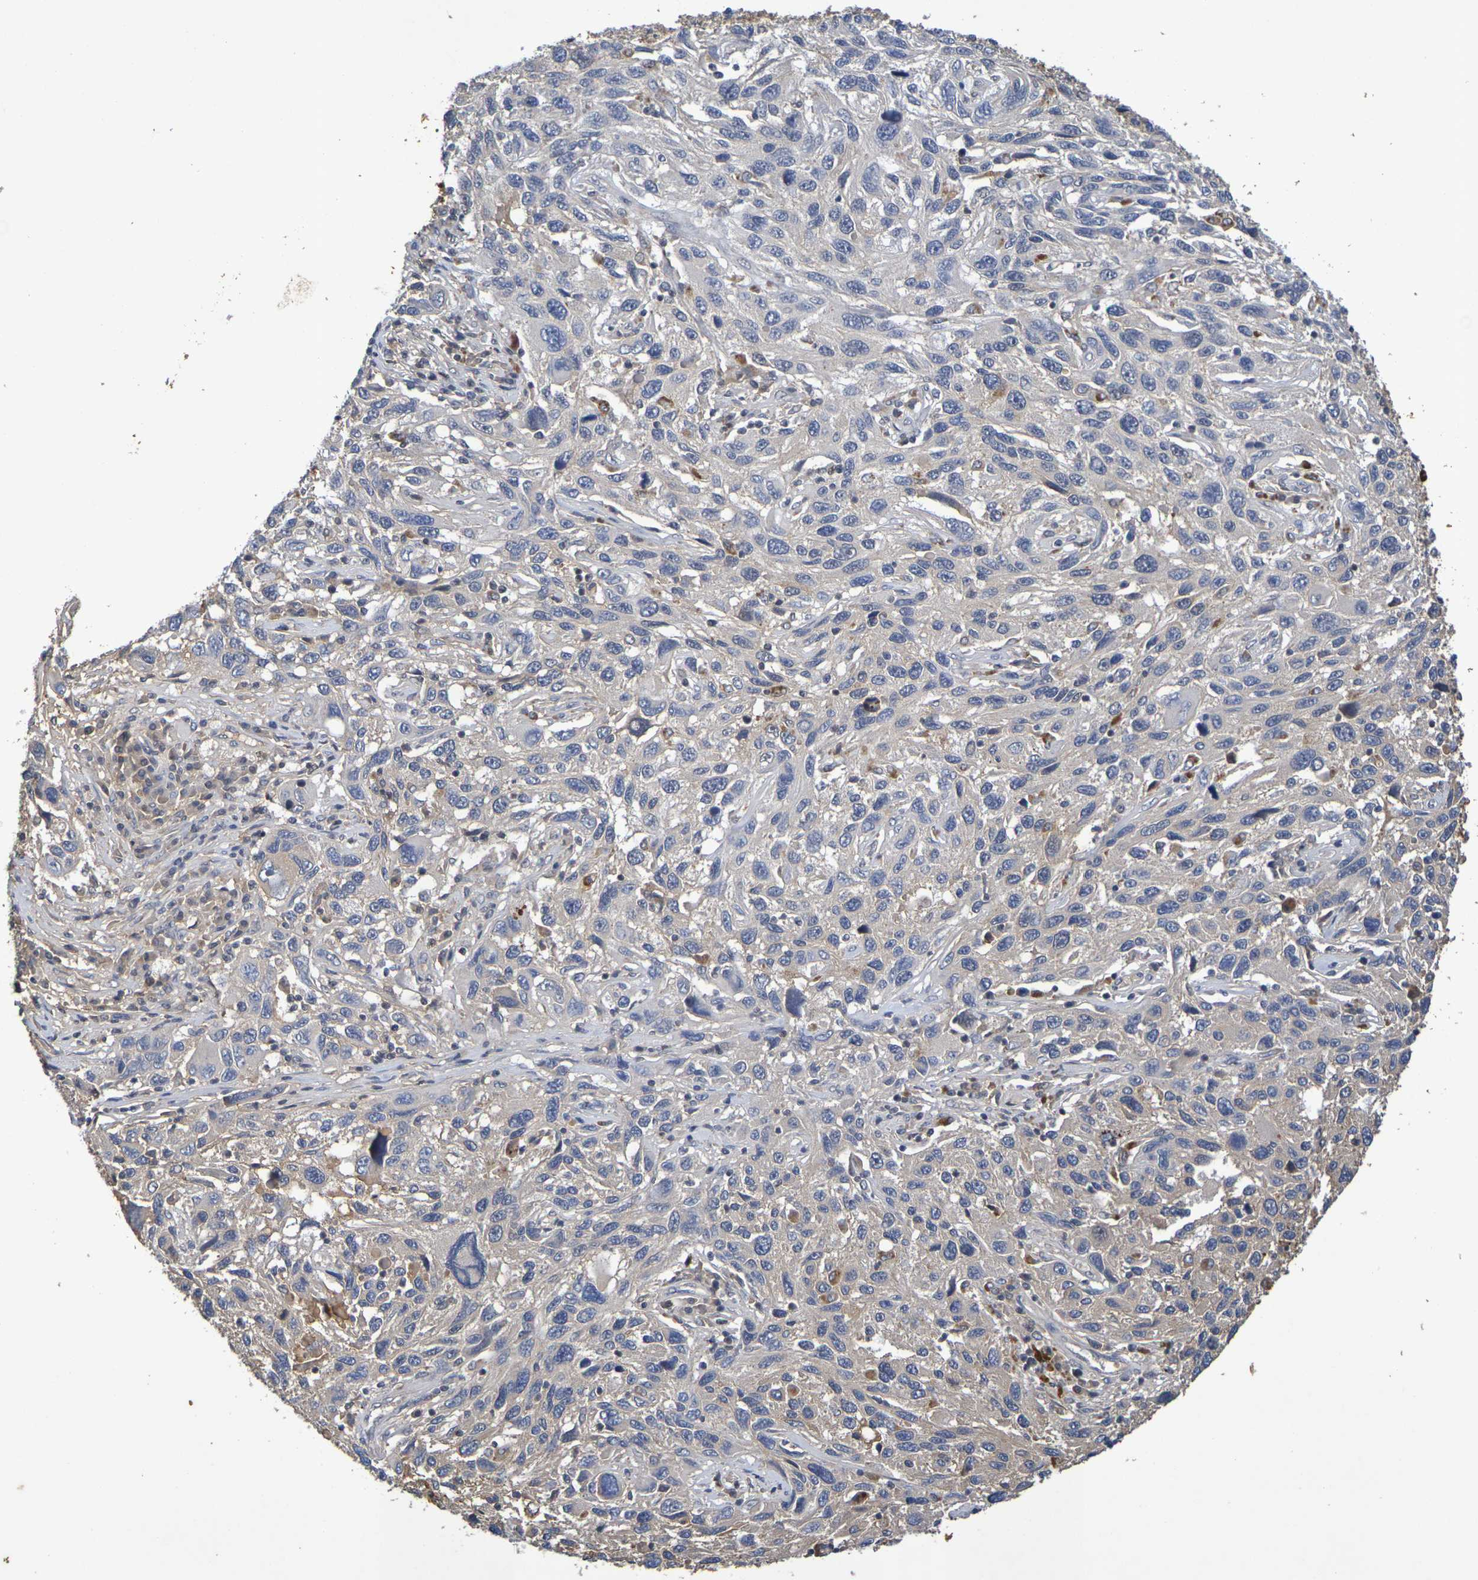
{"staining": {"intensity": "negative", "quantity": "none", "location": "none"}, "tissue": "melanoma", "cell_type": "Tumor cells", "image_type": "cancer", "snomed": [{"axis": "morphology", "description": "Malignant melanoma, NOS"}, {"axis": "topography", "description": "Skin"}], "caption": "Photomicrograph shows no significant protein staining in tumor cells of malignant melanoma. The staining was performed using DAB (3,3'-diaminobenzidine) to visualize the protein expression in brown, while the nuclei were stained in blue with hematoxylin (Magnification: 20x).", "gene": "TERF2", "patient": {"sex": "male", "age": 53}}